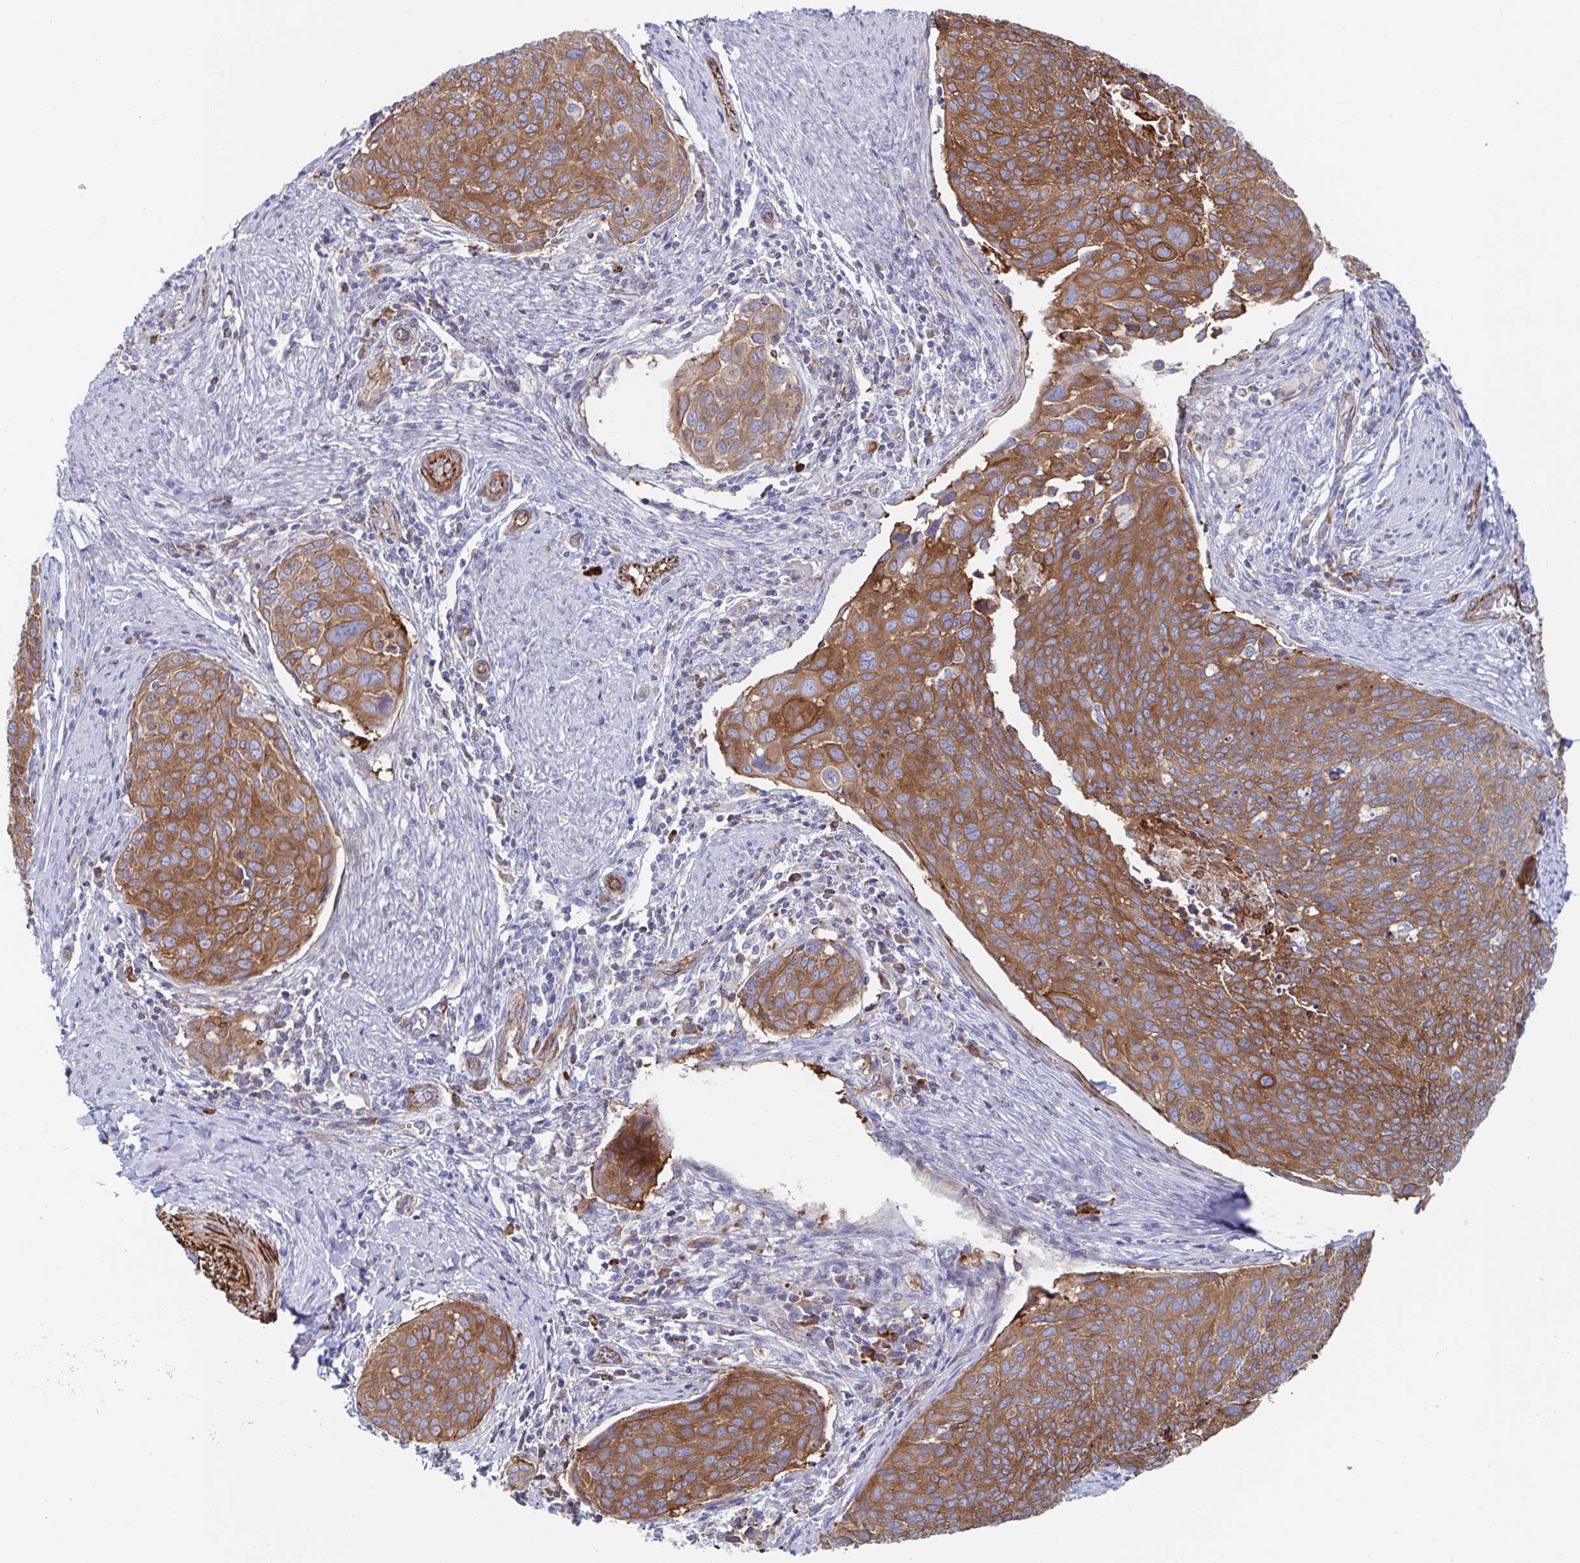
{"staining": {"intensity": "moderate", "quantity": ">75%", "location": "cytoplasmic/membranous"}, "tissue": "cervical cancer", "cell_type": "Tumor cells", "image_type": "cancer", "snomed": [{"axis": "morphology", "description": "Squamous cell carcinoma, NOS"}, {"axis": "topography", "description": "Cervix"}], "caption": "Human squamous cell carcinoma (cervical) stained with a brown dye shows moderate cytoplasmic/membranous positive staining in approximately >75% of tumor cells.", "gene": "KLC3", "patient": {"sex": "female", "age": 39}}